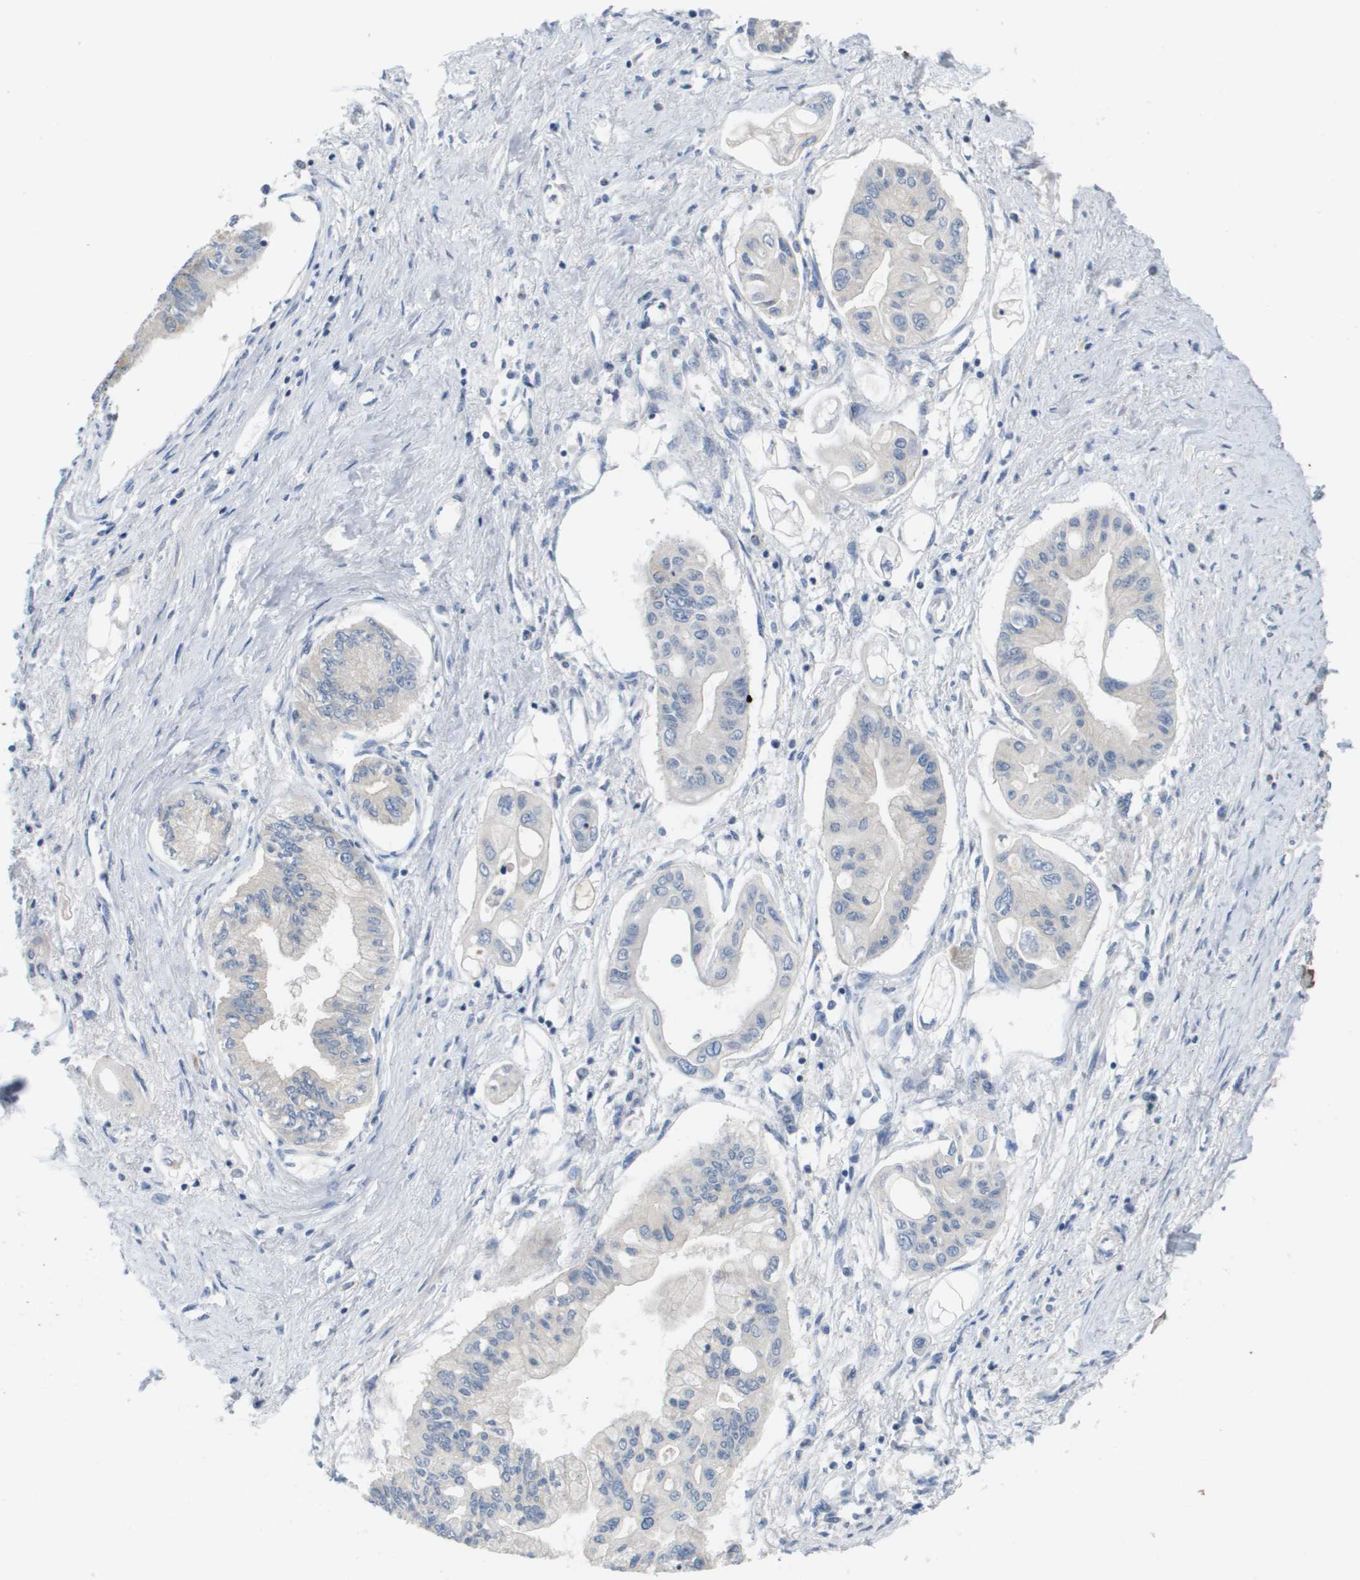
{"staining": {"intensity": "negative", "quantity": "none", "location": "none"}, "tissue": "pancreatic cancer", "cell_type": "Tumor cells", "image_type": "cancer", "snomed": [{"axis": "morphology", "description": "Adenocarcinoma, NOS"}, {"axis": "topography", "description": "Pancreas"}], "caption": "IHC photomicrograph of neoplastic tissue: pancreatic cancer stained with DAB (3,3'-diaminobenzidine) exhibits no significant protein staining in tumor cells.", "gene": "CAPN11", "patient": {"sex": "female", "age": 77}}